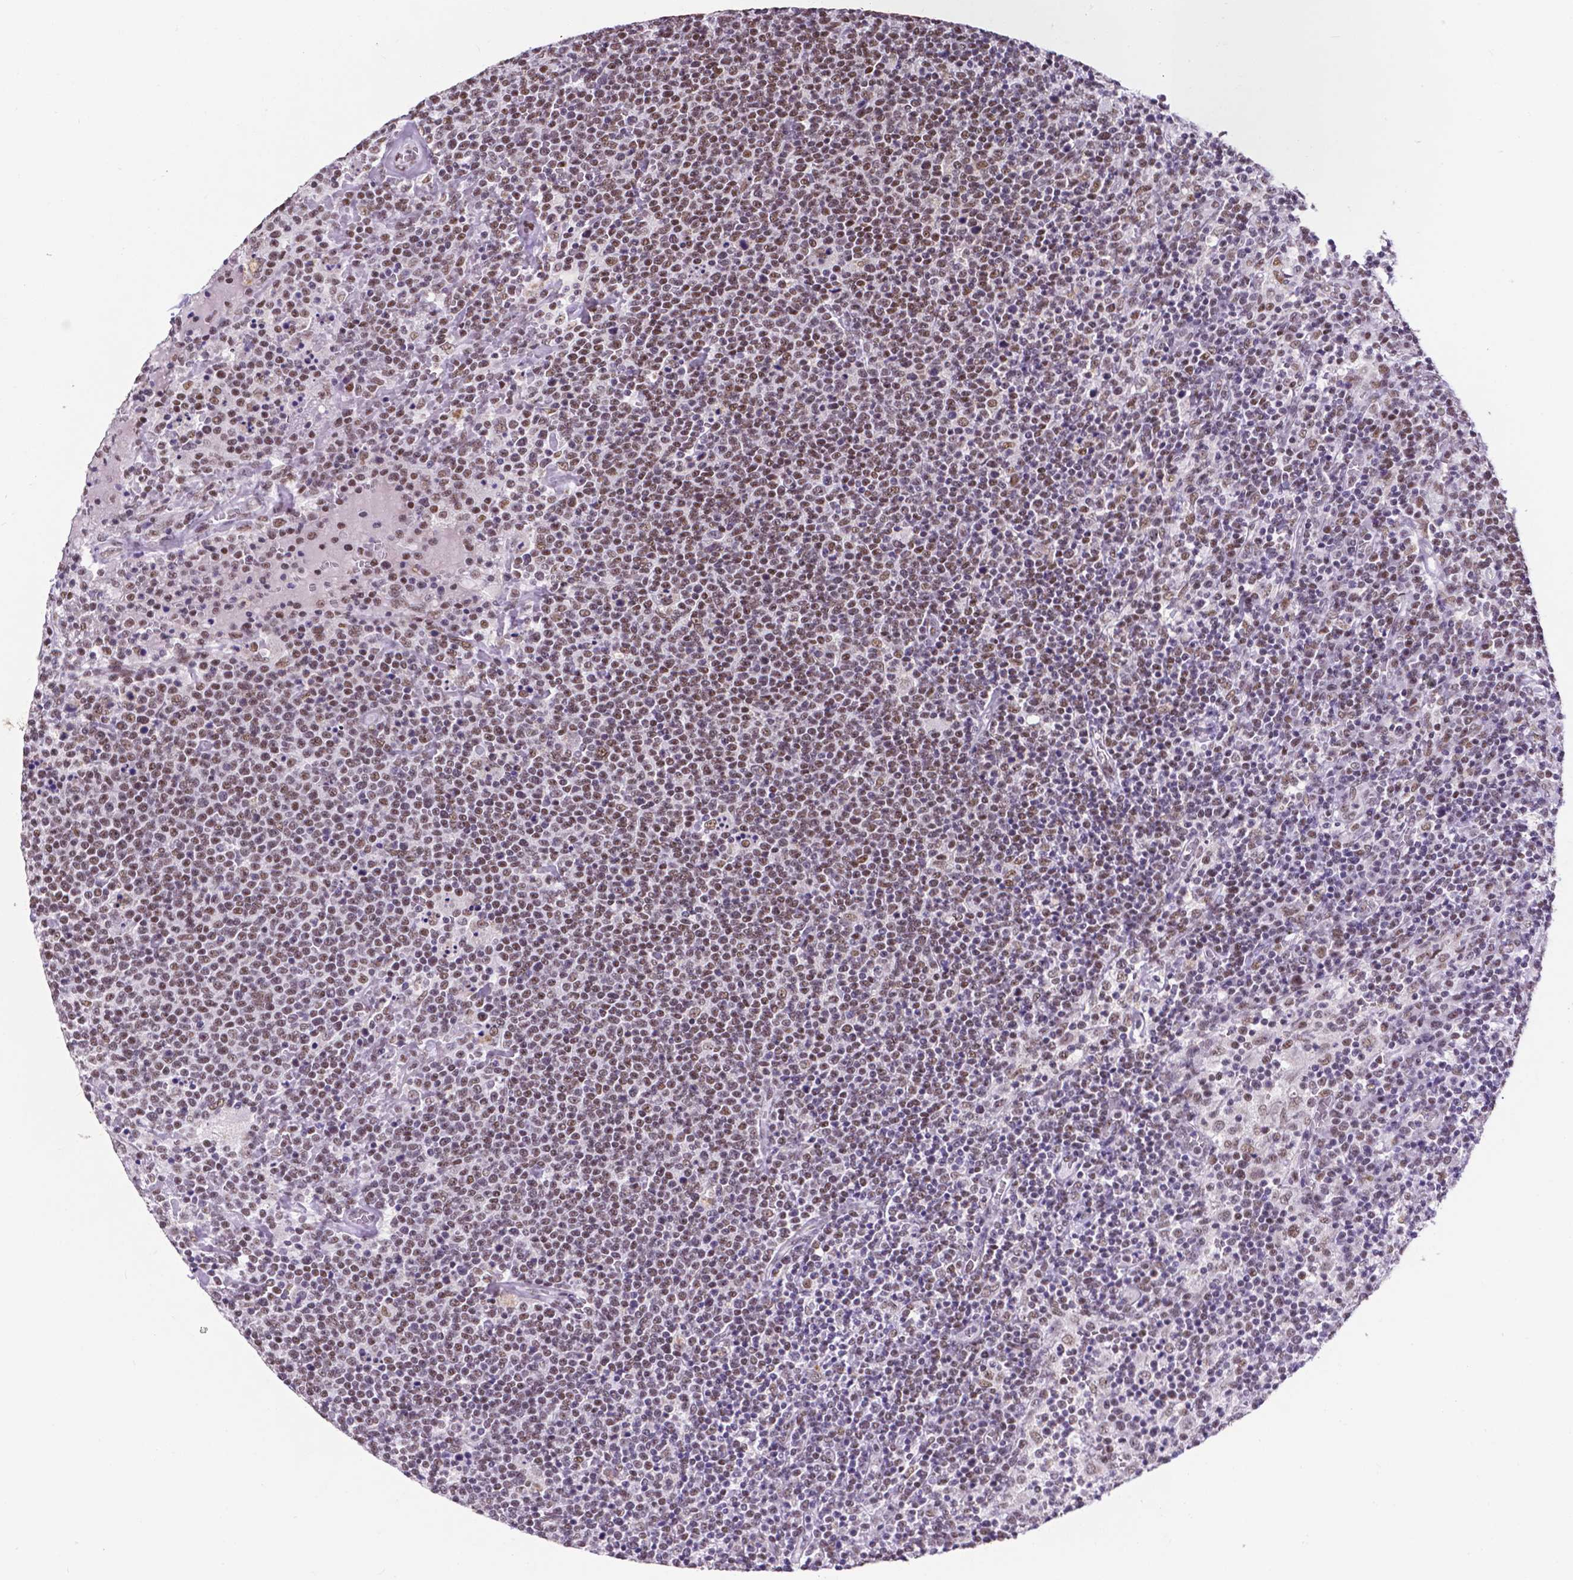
{"staining": {"intensity": "moderate", "quantity": "<25%", "location": "nuclear"}, "tissue": "lymphoma", "cell_type": "Tumor cells", "image_type": "cancer", "snomed": [{"axis": "morphology", "description": "Malignant lymphoma, non-Hodgkin's type, High grade"}, {"axis": "topography", "description": "Lymph node"}], "caption": "Tumor cells exhibit moderate nuclear positivity in about <25% of cells in lymphoma.", "gene": "ATRX", "patient": {"sex": "male", "age": 61}}